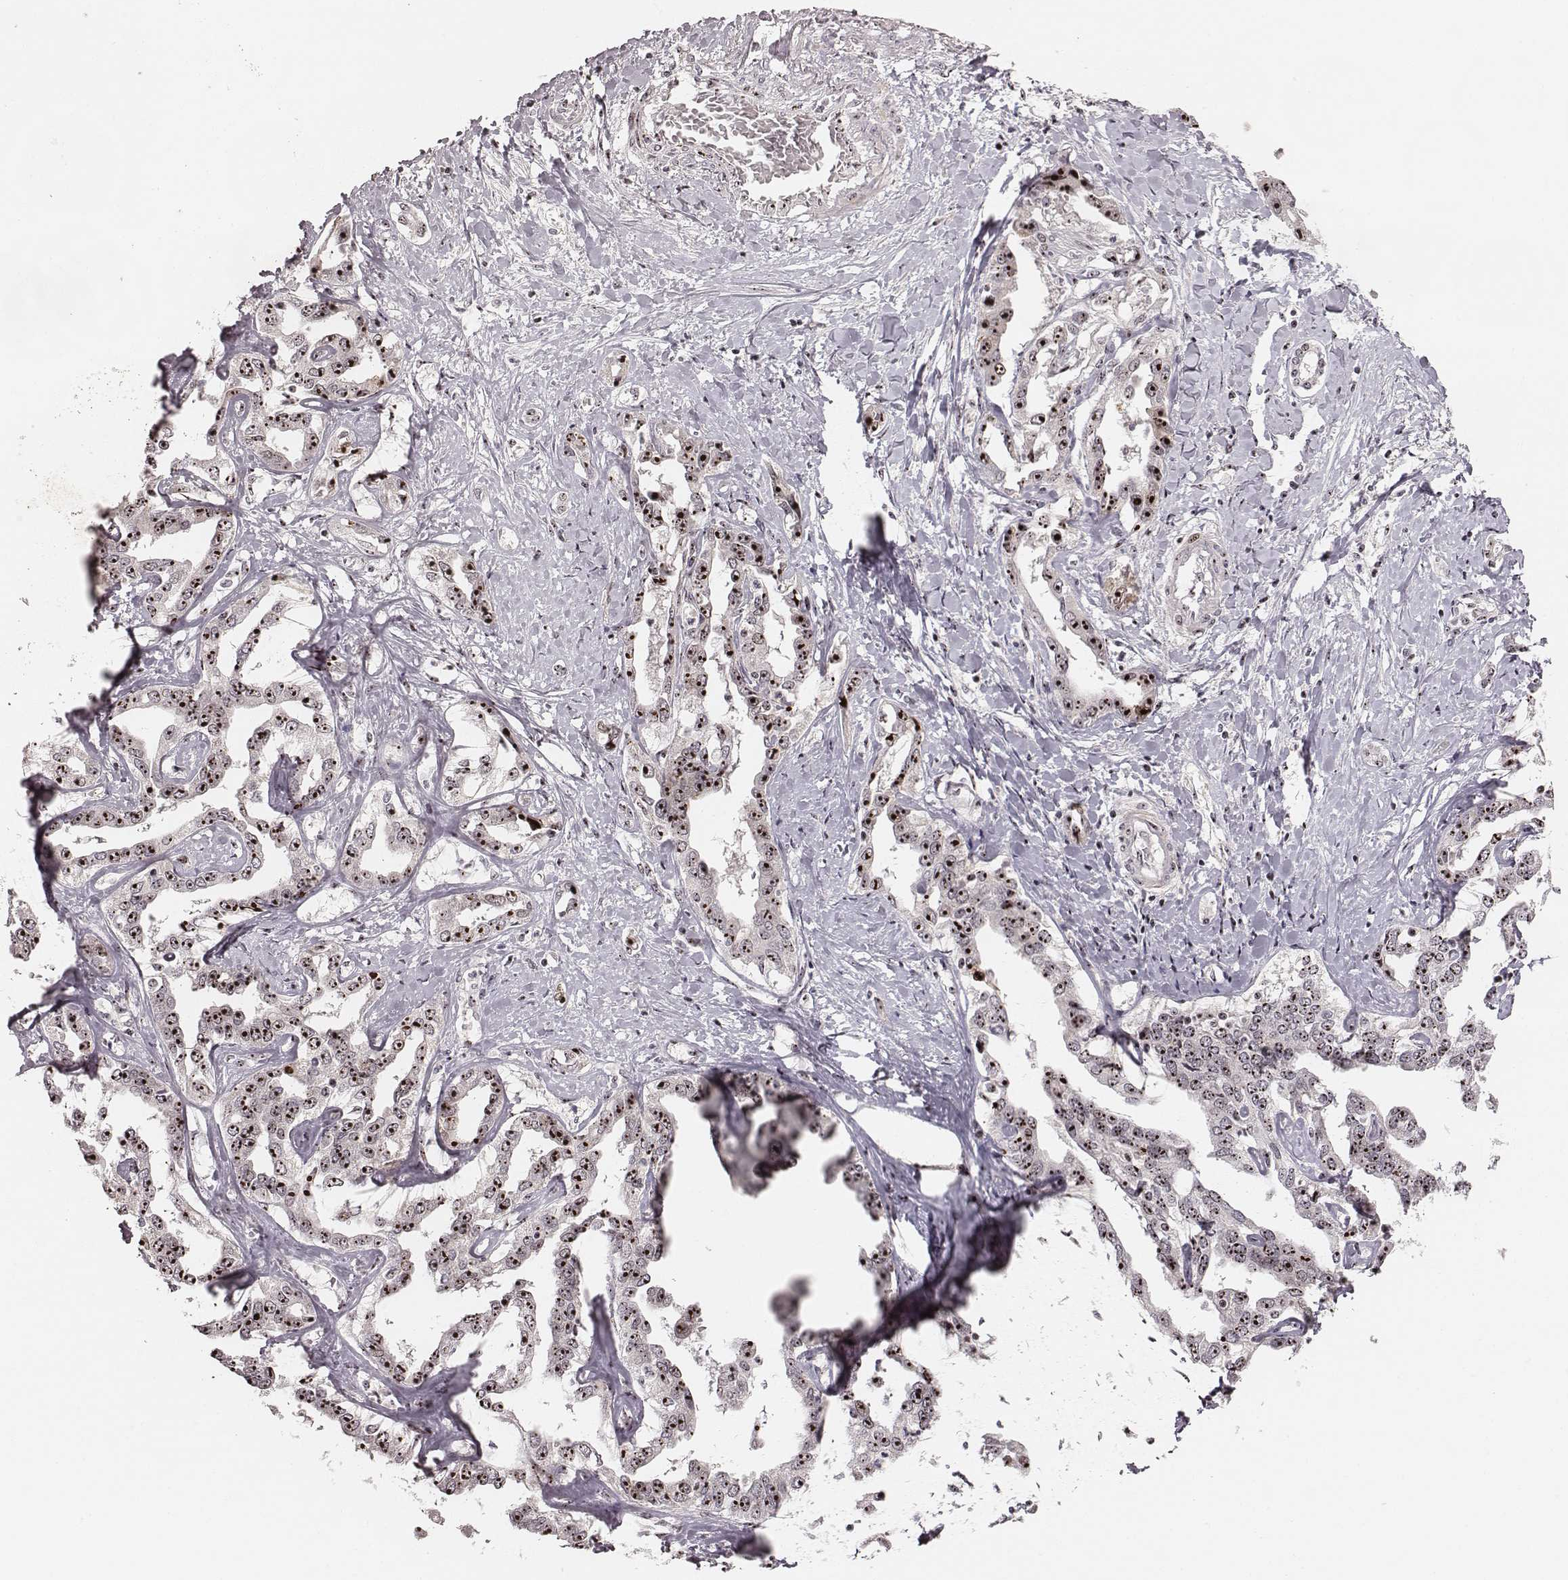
{"staining": {"intensity": "moderate", "quantity": ">75%", "location": "nuclear"}, "tissue": "liver cancer", "cell_type": "Tumor cells", "image_type": "cancer", "snomed": [{"axis": "morphology", "description": "Cholangiocarcinoma"}, {"axis": "topography", "description": "Liver"}], "caption": "DAB immunohistochemical staining of liver cholangiocarcinoma exhibits moderate nuclear protein positivity in about >75% of tumor cells.", "gene": "NOP56", "patient": {"sex": "male", "age": 59}}